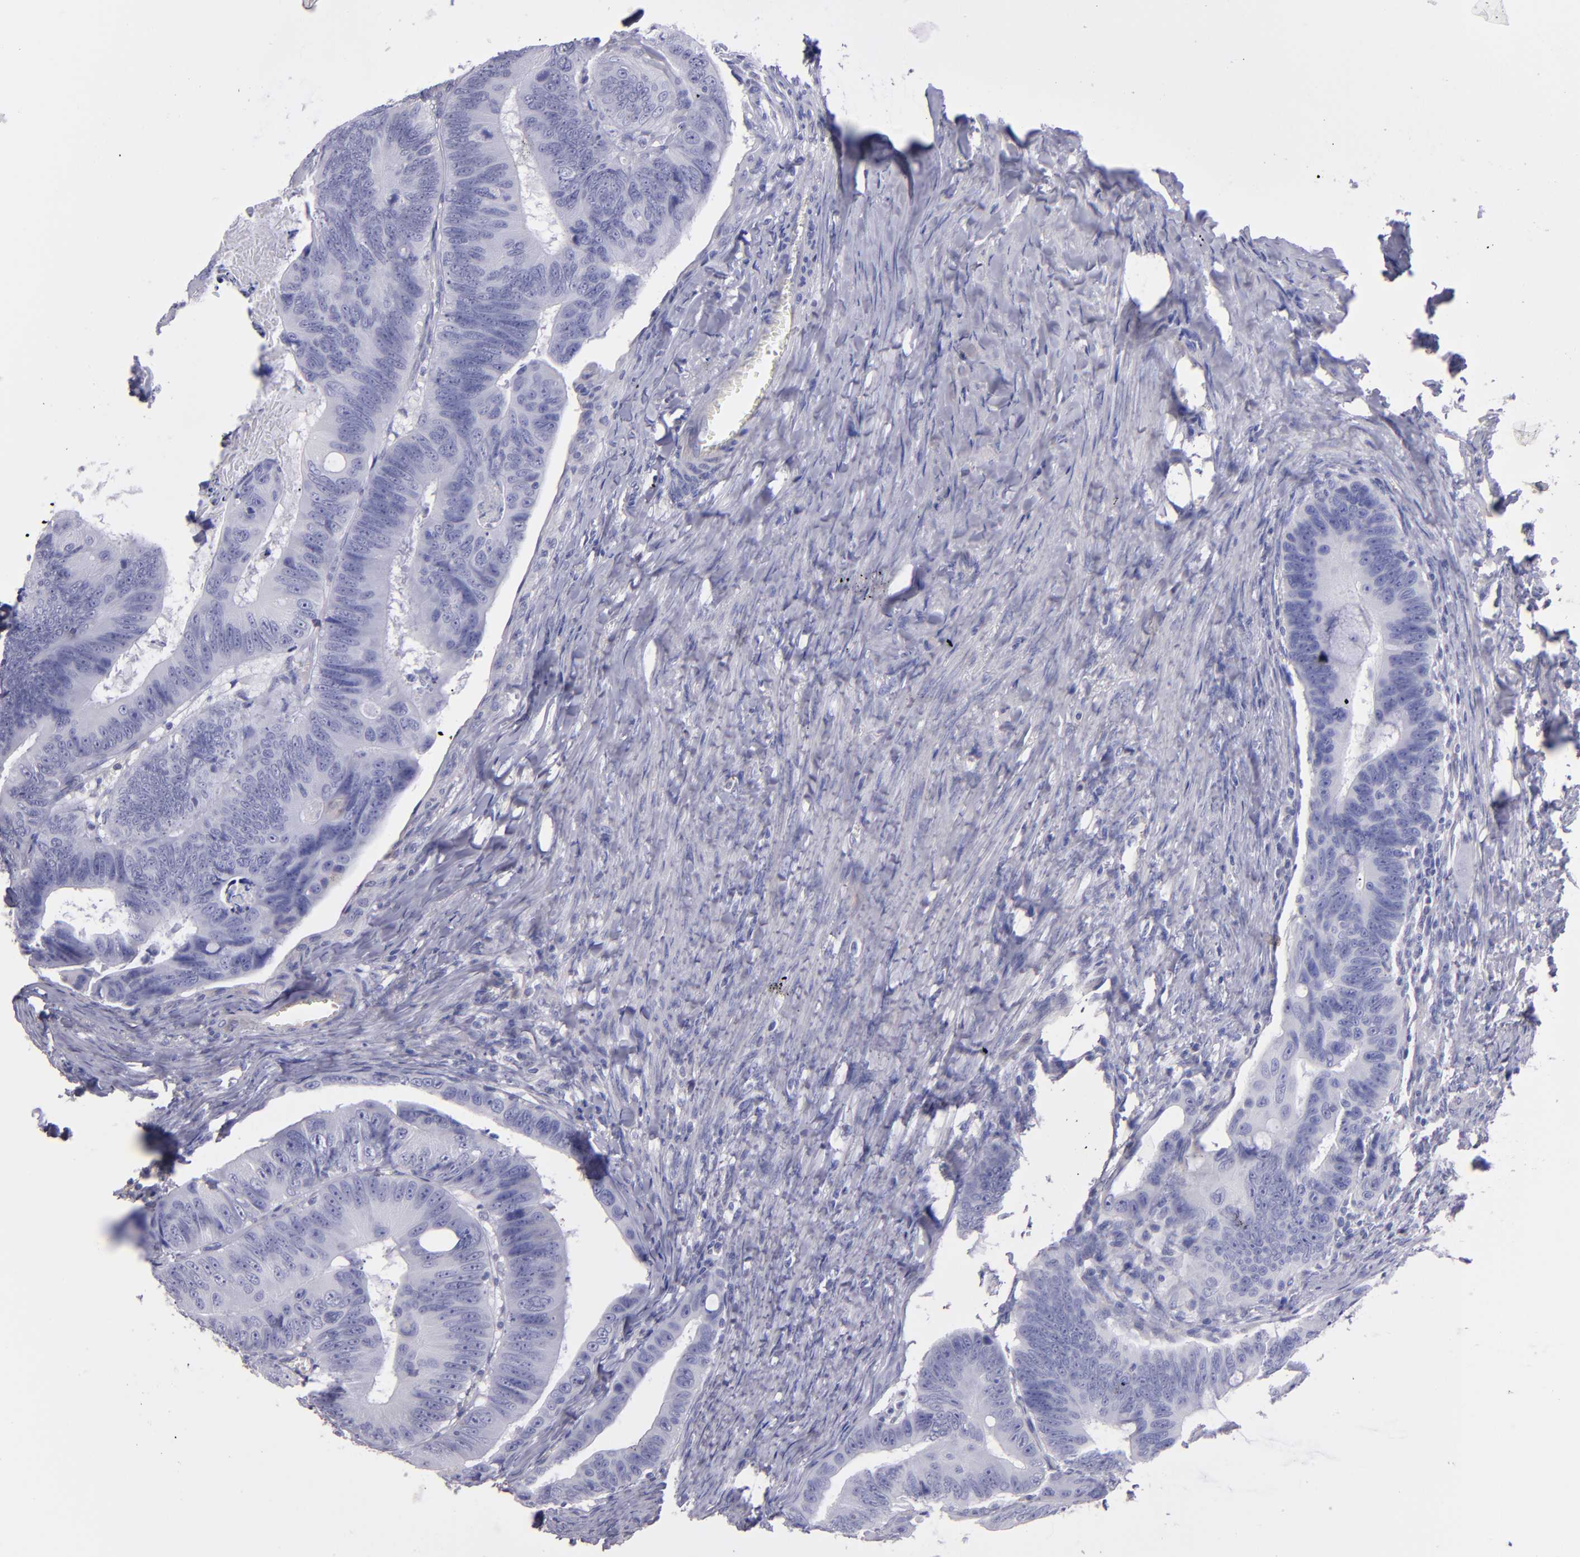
{"staining": {"intensity": "negative", "quantity": "none", "location": "none"}, "tissue": "colorectal cancer", "cell_type": "Tumor cells", "image_type": "cancer", "snomed": [{"axis": "morphology", "description": "Adenocarcinoma, NOS"}, {"axis": "topography", "description": "Colon"}], "caption": "This is an IHC micrograph of adenocarcinoma (colorectal). There is no positivity in tumor cells.", "gene": "TG", "patient": {"sex": "female", "age": 55}}